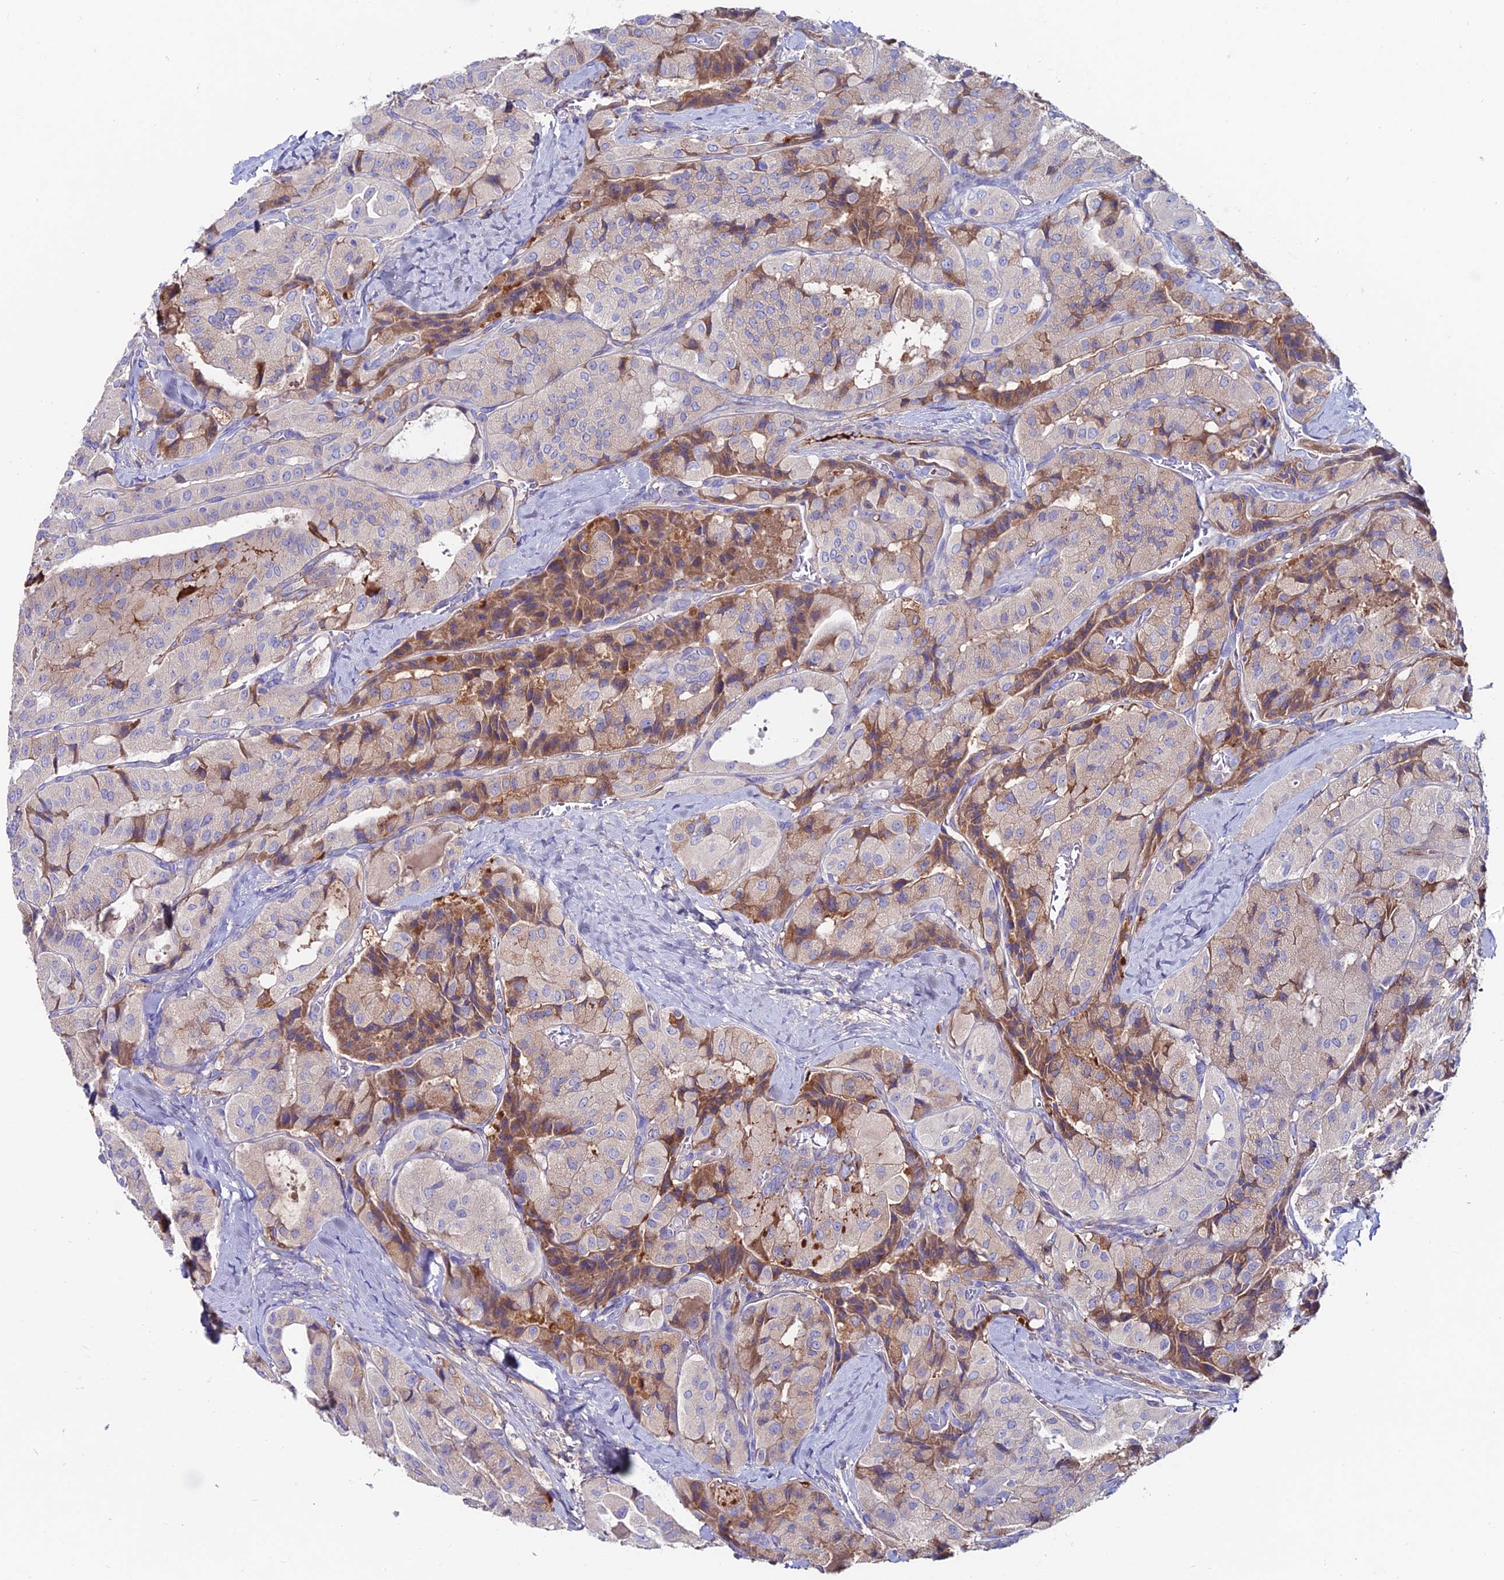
{"staining": {"intensity": "moderate", "quantity": "<25%", "location": "cytoplasmic/membranous"}, "tissue": "thyroid cancer", "cell_type": "Tumor cells", "image_type": "cancer", "snomed": [{"axis": "morphology", "description": "Normal tissue, NOS"}, {"axis": "morphology", "description": "Papillary adenocarcinoma, NOS"}, {"axis": "topography", "description": "Thyroid gland"}], "caption": "Protein staining exhibits moderate cytoplasmic/membranous positivity in approximately <25% of tumor cells in thyroid cancer.", "gene": "SLC25A16", "patient": {"sex": "female", "age": 59}}